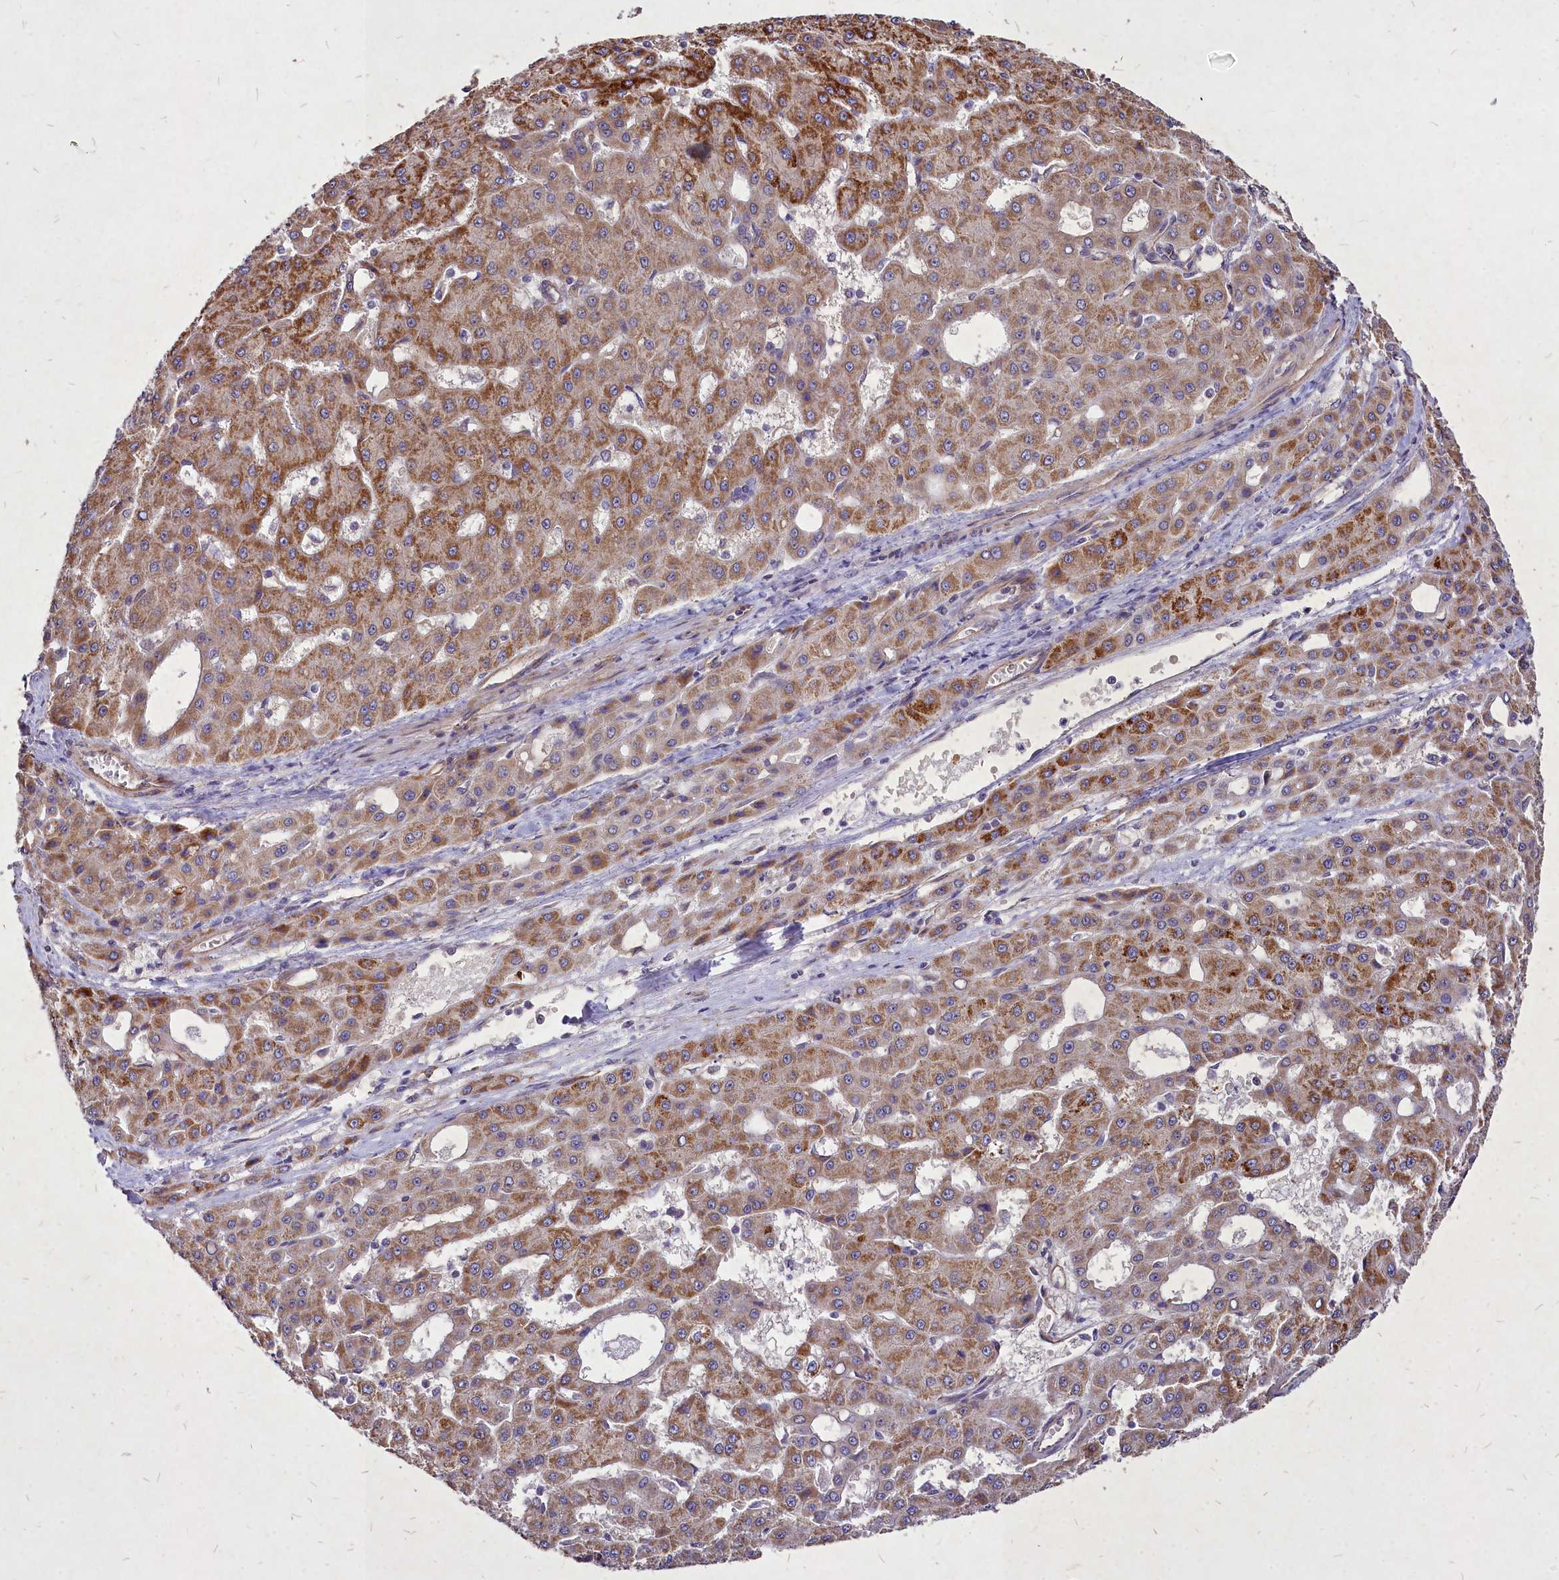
{"staining": {"intensity": "moderate", "quantity": ">75%", "location": "cytoplasmic/membranous"}, "tissue": "liver cancer", "cell_type": "Tumor cells", "image_type": "cancer", "snomed": [{"axis": "morphology", "description": "Carcinoma, Hepatocellular, NOS"}, {"axis": "topography", "description": "Liver"}], "caption": "Liver cancer (hepatocellular carcinoma) stained for a protein (brown) displays moderate cytoplasmic/membranous positive expression in about >75% of tumor cells.", "gene": "SKA1", "patient": {"sex": "male", "age": 47}}